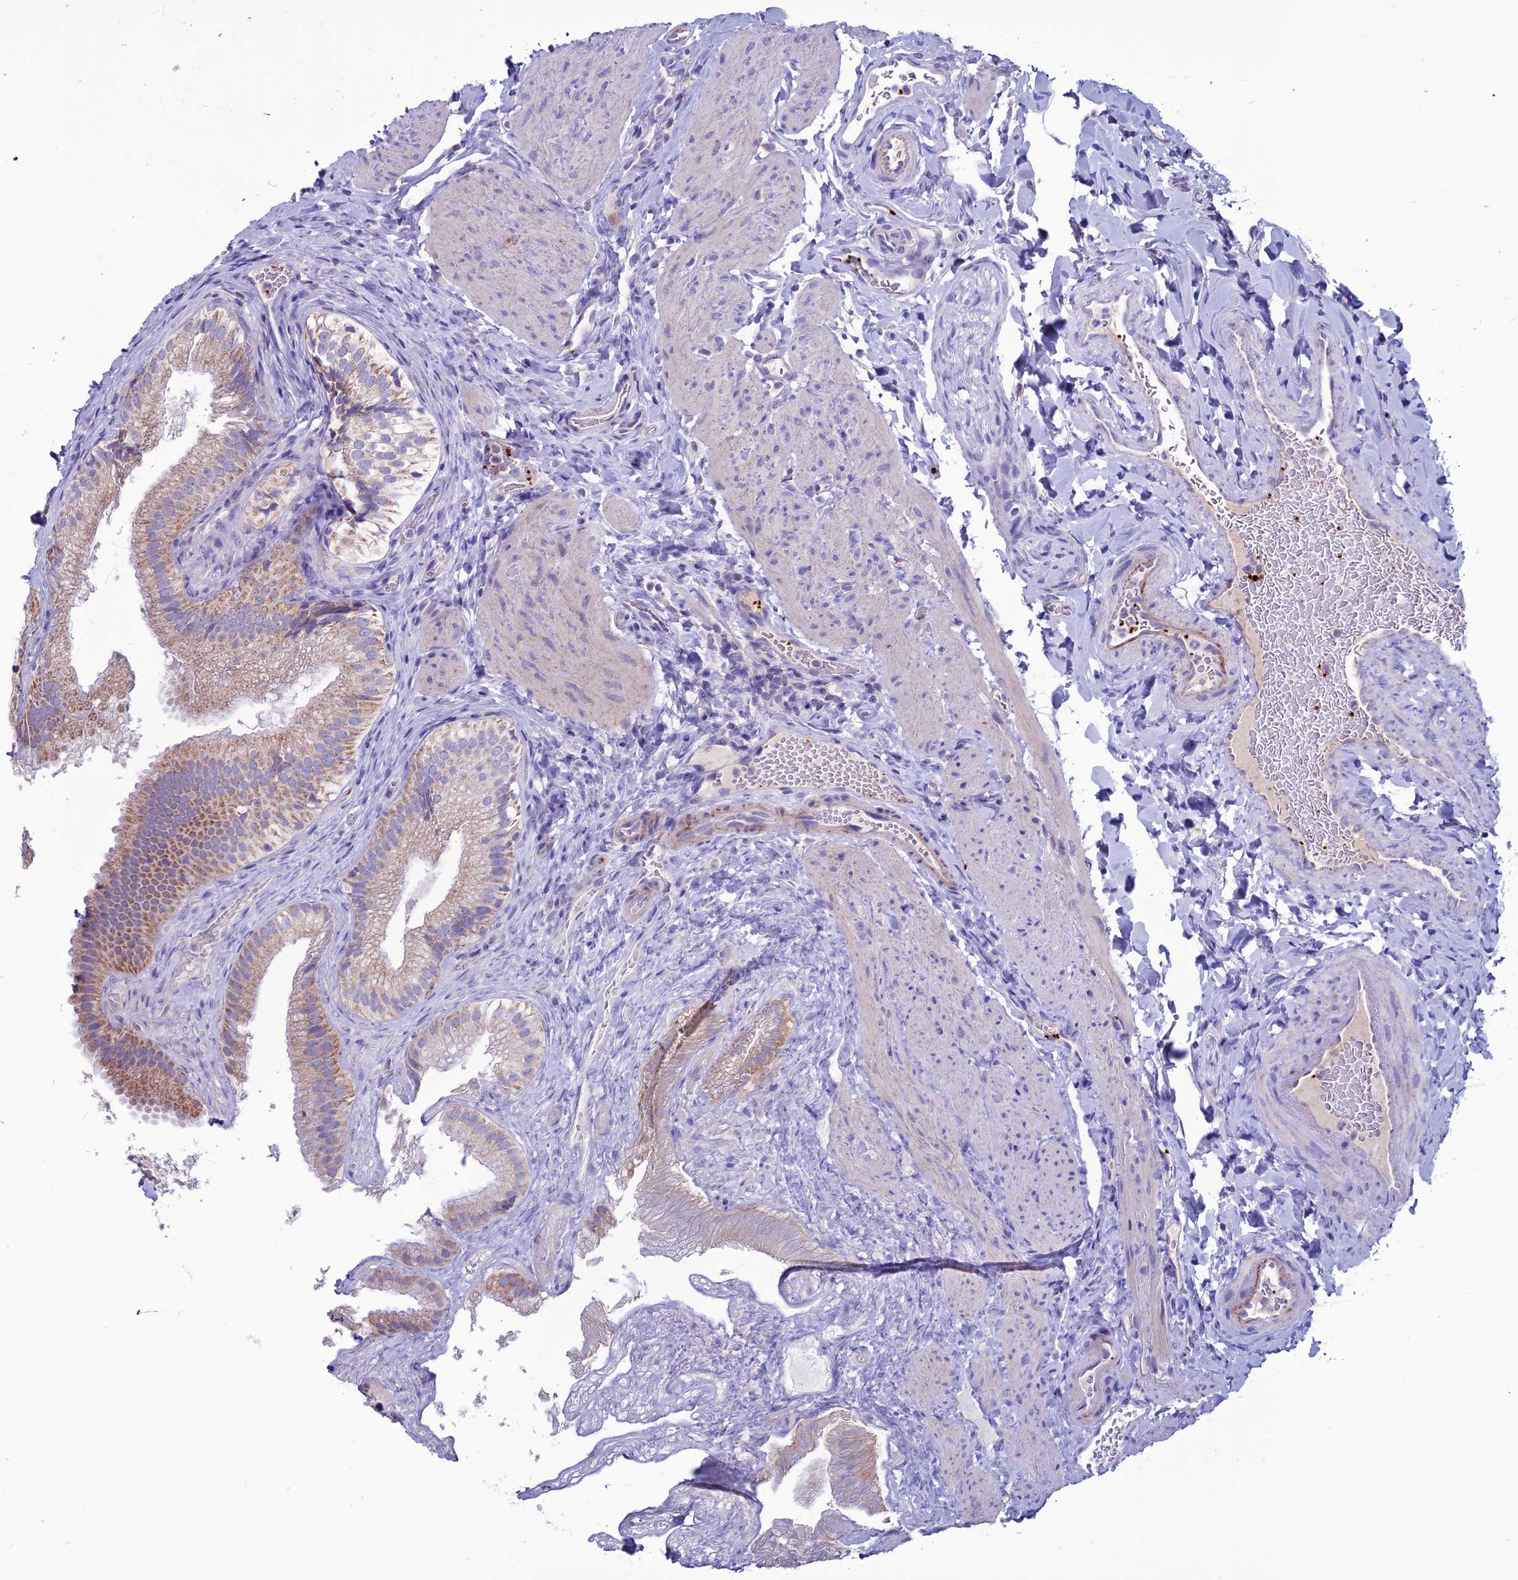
{"staining": {"intensity": "moderate", "quantity": ">75%", "location": "cytoplasmic/membranous"}, "tissue": "gallbladder", "cell_type": "Glandular cells", "image_type": "normal", "snomed": [{"axis": "morphology", "description": "Normal tissue, NOS"}, {"axis": "topography", "description": "Gallbladder"}], "caption": "Immunohistochemical staining of unremarkable human gallbladder displays medium levels of moderate cytoplasmic/membranous expression in about >75% of glandular cells. (DAB = brown stain, brightfield microscopy at high magnification).", "gene": "C21orf140", "patient": {"sex": "female", "age": 30}}